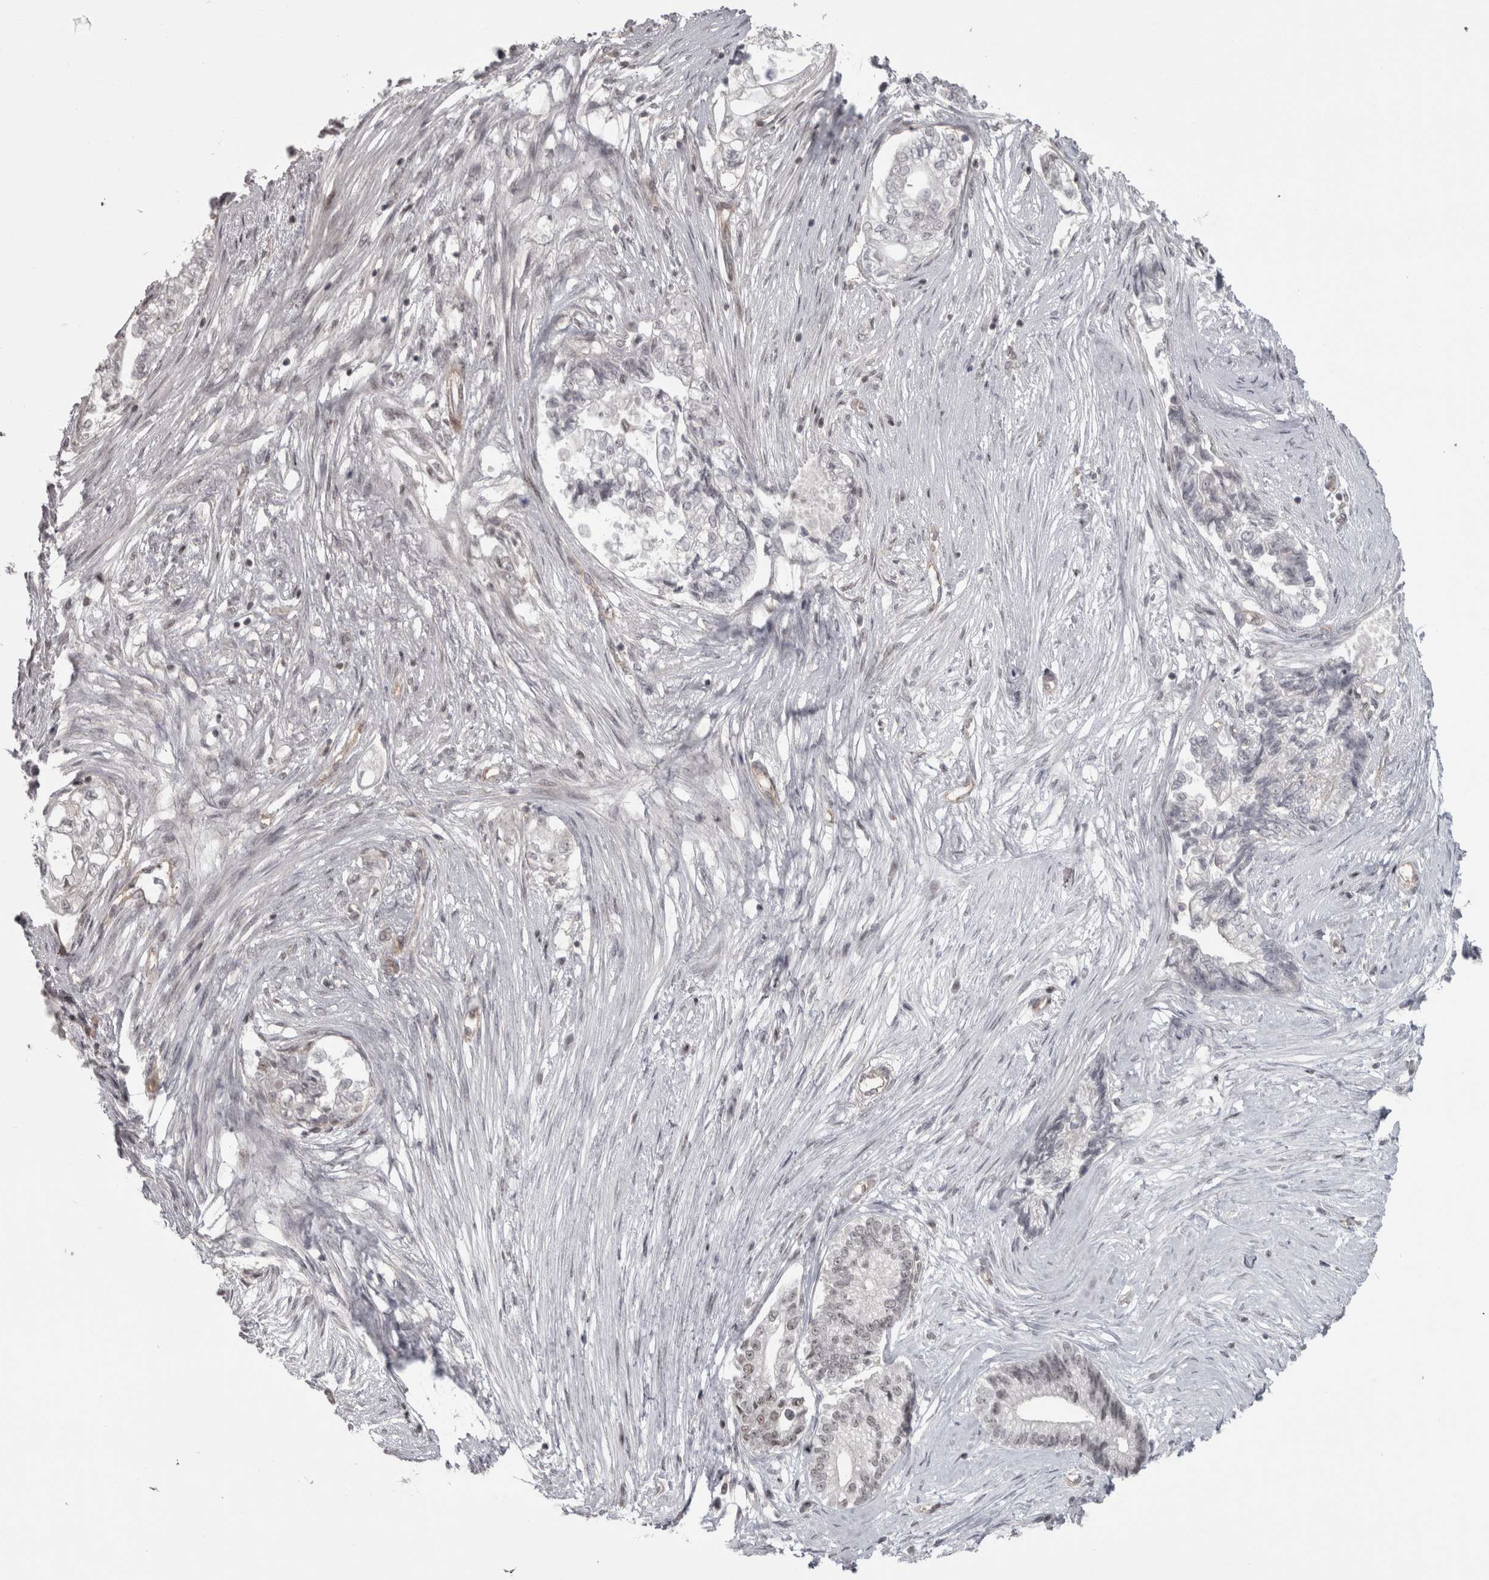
{"staining": {"intensity": "negative", "quantity": "none", "location": "none"}, "tissue": "pancreatic cancer", "cell_type": "Tumor cells", "image_type": "cancer", "snomed": [{"axis": "morphology", "description": "Adenocarcinoma, NOS"}, {"axis": "topography", "description": "Pancreas"}], "caption": "IHC of human pancreatic cancer (adenocarcinoma) reveals no expression in tumor cells.", "gene": "PPP1R12B", "patient": {"sex": "male", "age": 72}}